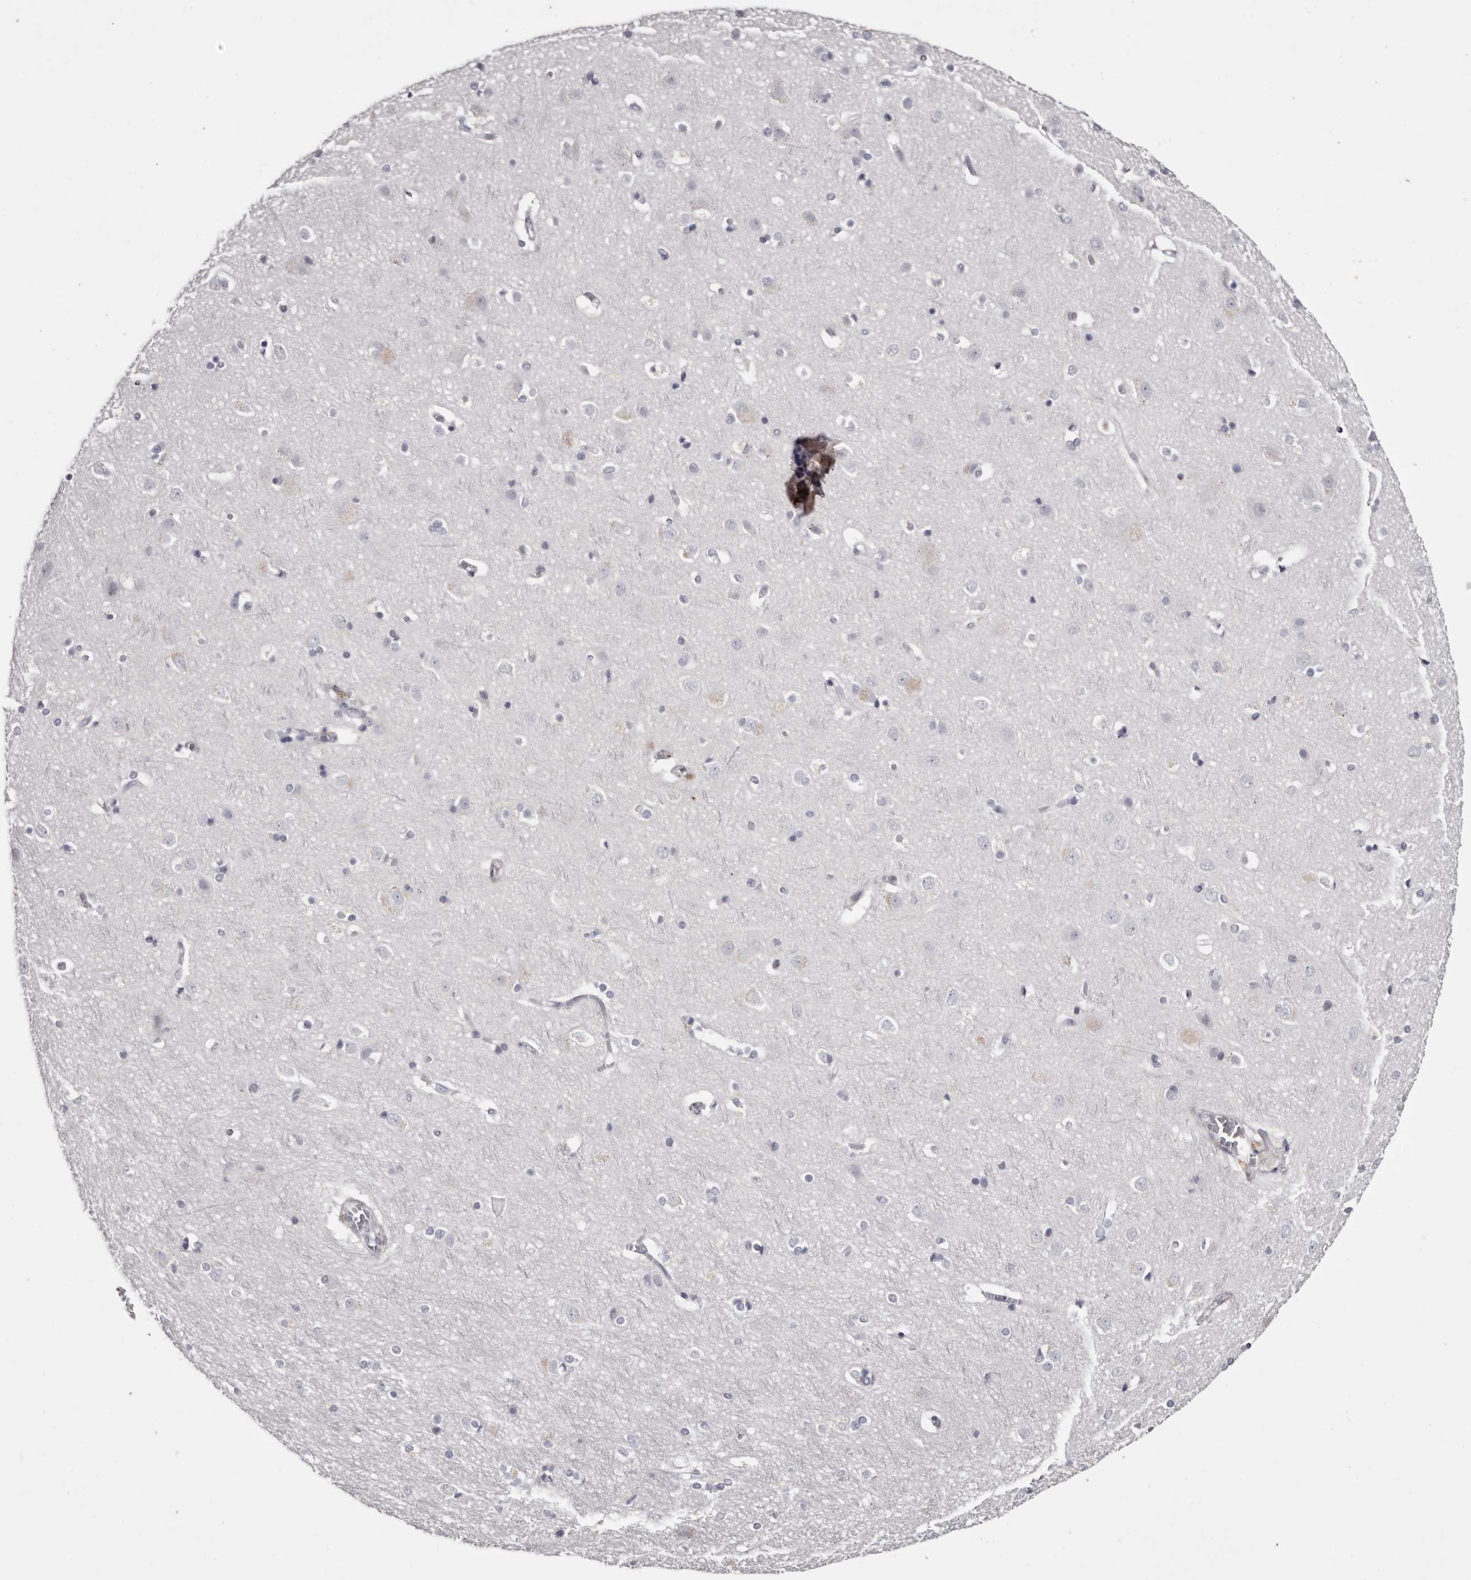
{"staining": {"intensity": "negative", "quantity": "none", "location": "none"}, "tissue": "cerebral cortex", "cell_type": "Endothelial cells", "image_type": "normal", "snomed": [{"axis": "morphology", "description": "Normal tissue, NOS"}, {"axis": "topography", "description": "Cerebral cortex"}], "caption": "Immunohistochemistry micrograph of normal cerebral cortex: cerebral cortex stained with DAB demonstrates no significant protein expression in endothelial cells.", "gene": "CA6", "patient": {"sex": "male", "age": 54}}